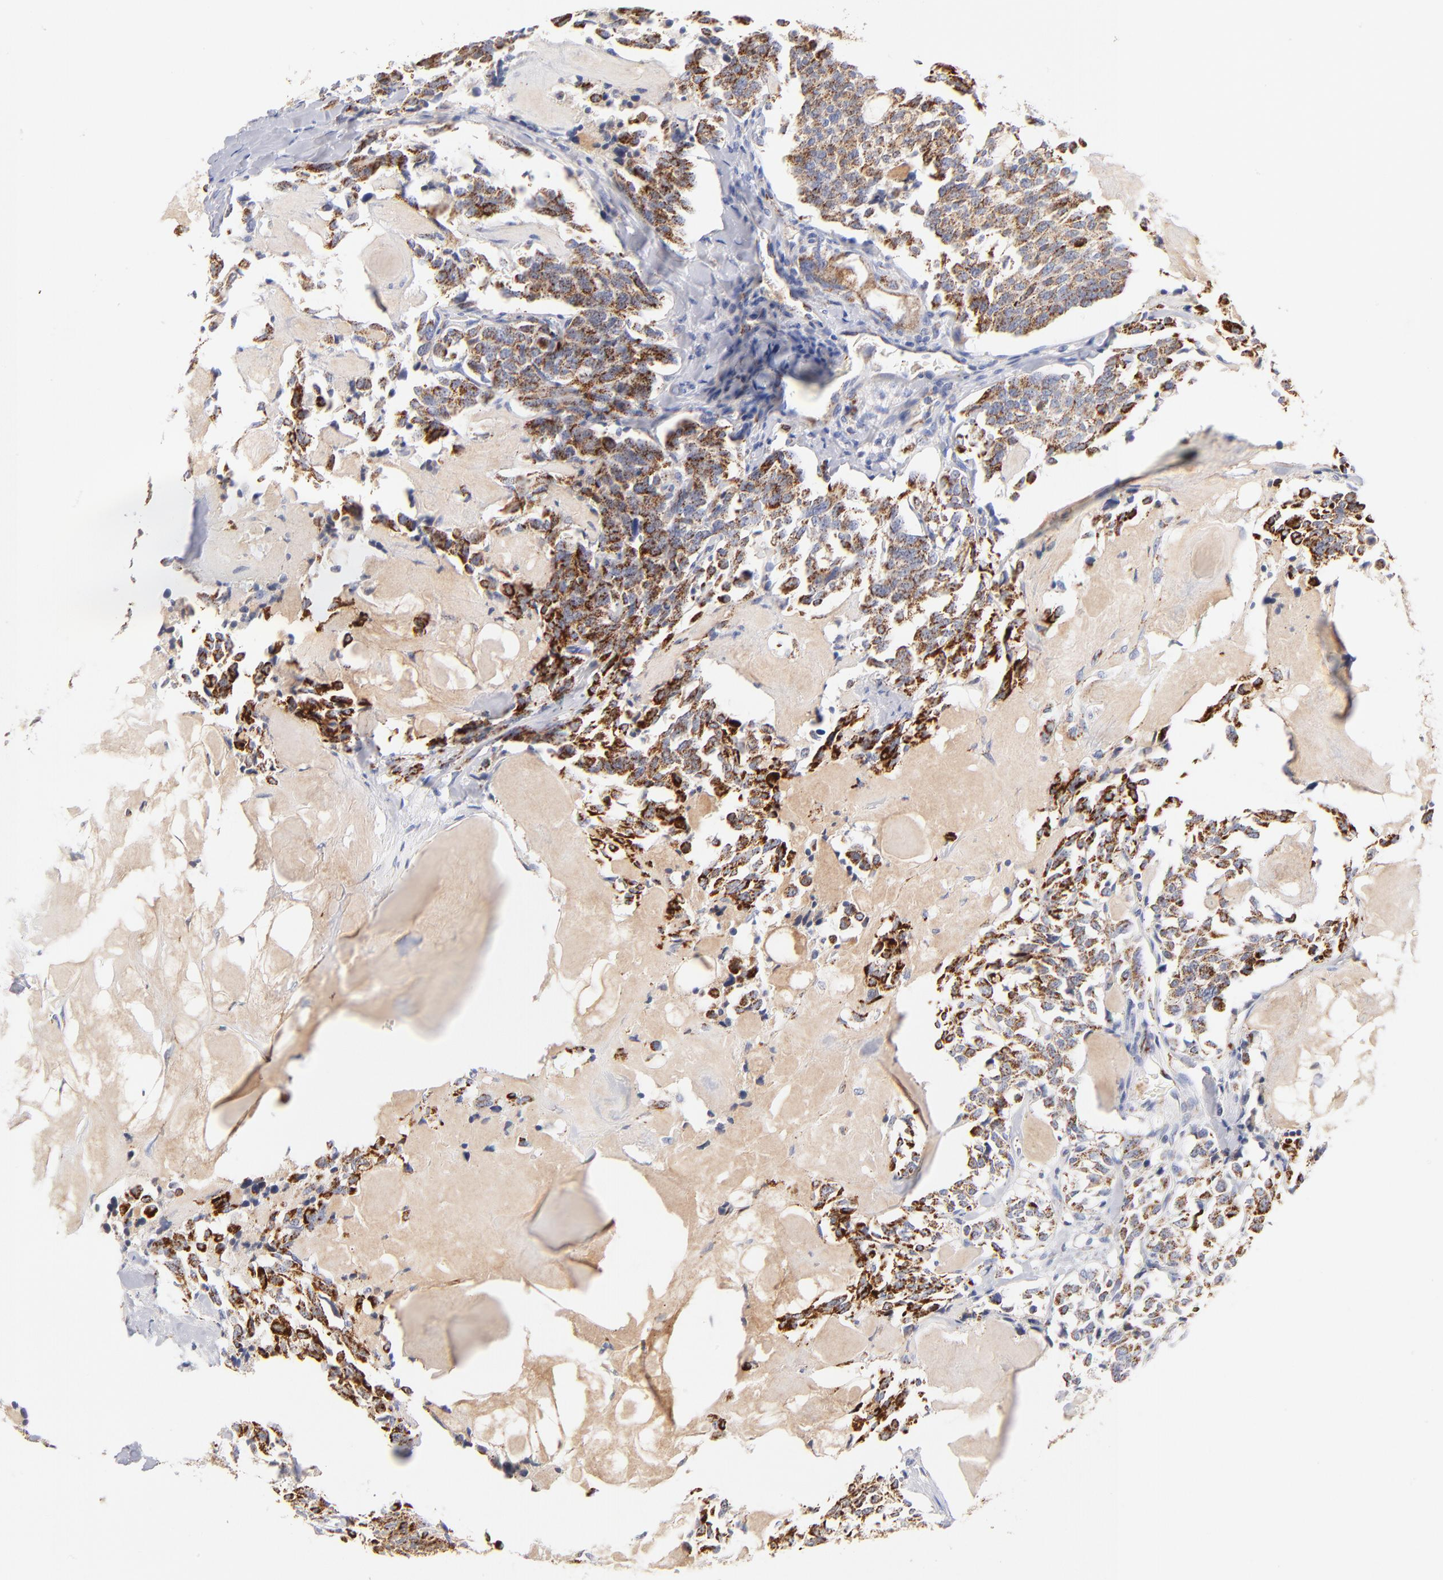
{"staining": {"intensity": "moderate", "quantity": ">75%", "location": "cytoplasmic/membranous"}, "tissue": "thyroid cancer", "cell_type": "Tumor cells", "image_type": "cancer", "snomed": [{"axis": "morphology", "description": "Carcinoma, NOS"}, {"axis": "morphology", "description": "Carcinoid, malignant, NOS"}, {"axis": "topography", "description": "Thyroid gland"}], "caption": "Thyroid cancer (carcinoma) stained for a protein (brown) shows moderate cytoplasmic/membranous positive positivity in approximately >75% of tumor cells.", "gene": "DLAT", "patient": {"sex": "male", "age": 33}}